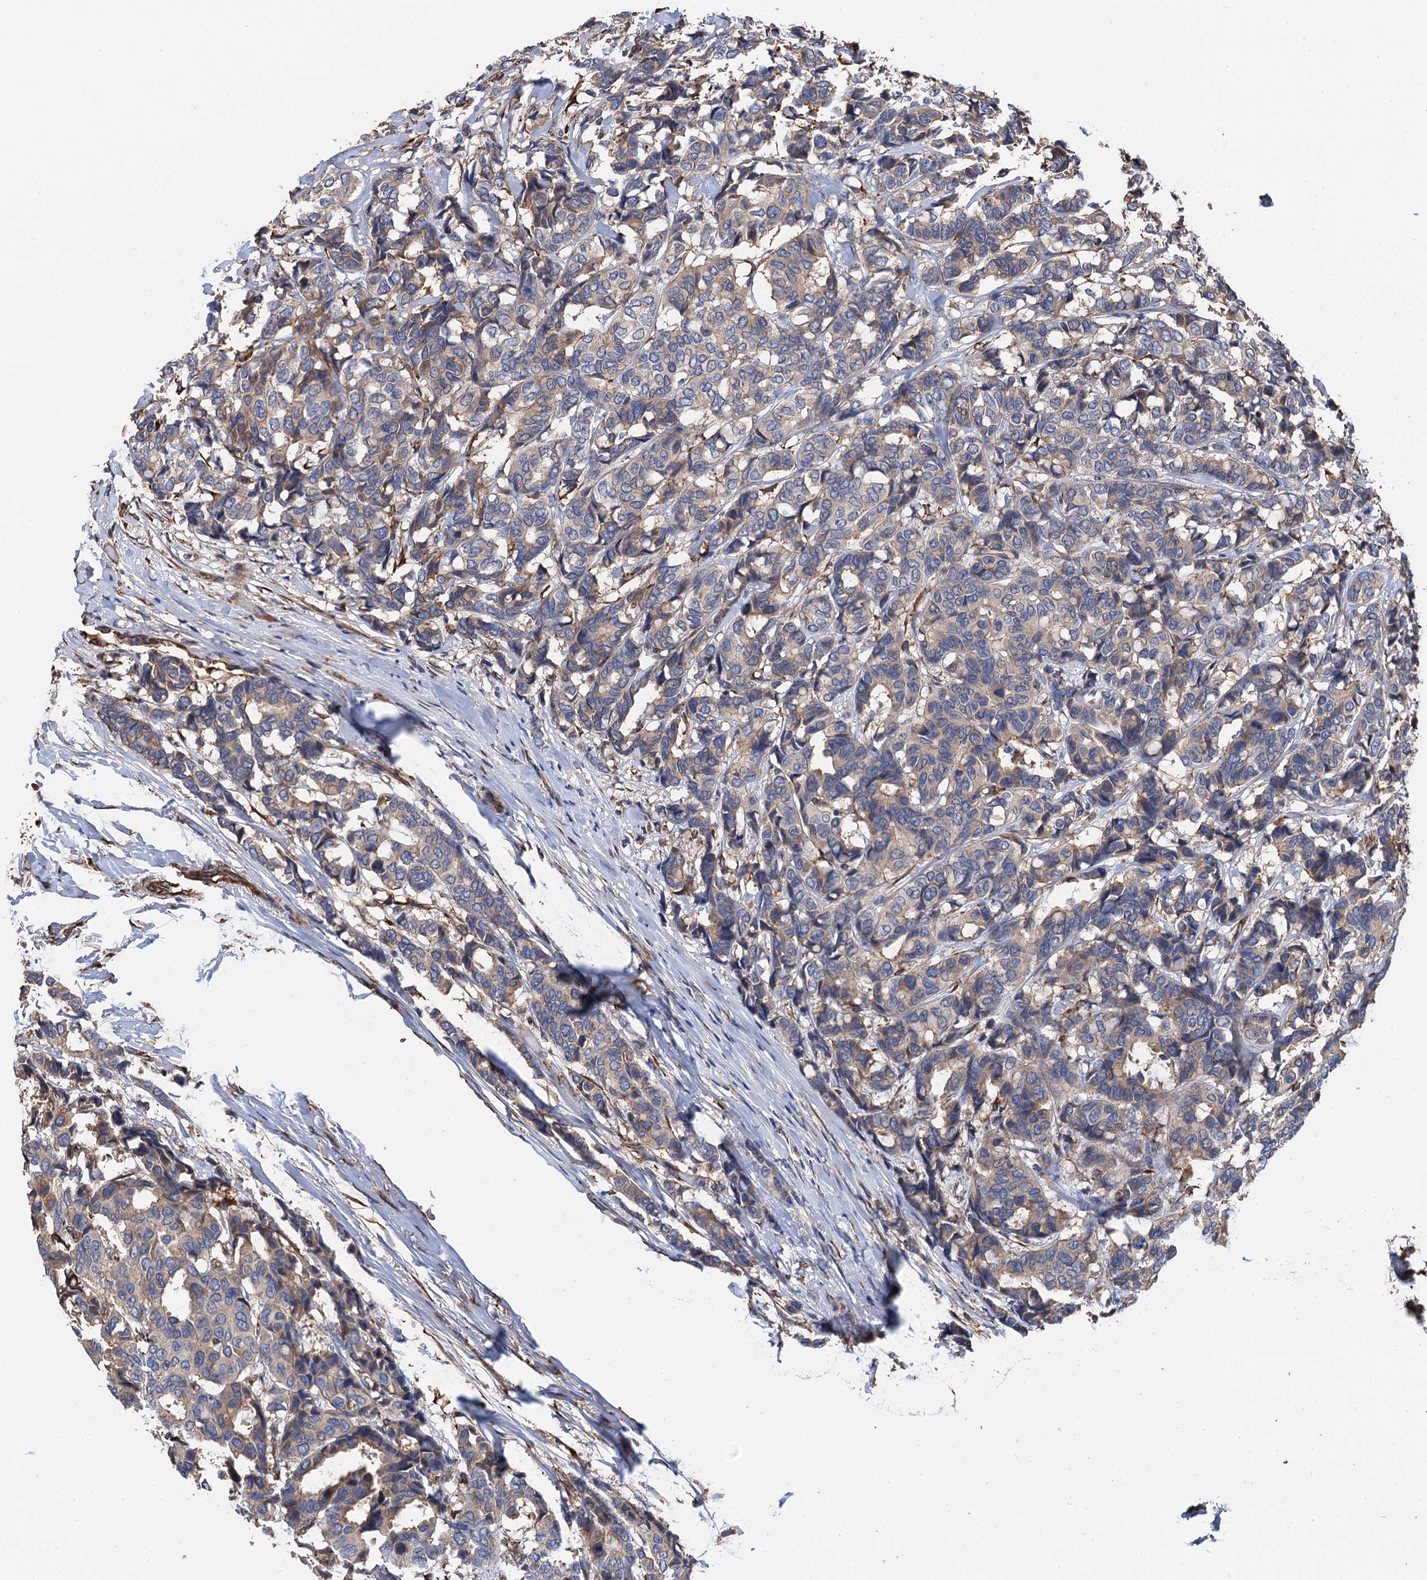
{"staining": {"intensity": "weak", "quantity": "<25%", "location": "cytoplasmic/membranous"}, "tissue": "breast cancer", "cell_type": "Tumor cells", "image_type": "cancer", "snomed": [{"axis": "morphology", "description": "Duct carcinoma"}, {"axis": "topography", "description": "Breast"}], "caption": "This is a histopathology image of IHC staining of breast cancer, which shows no expression in tumor cells.", "gene": "CNNM1", "patient": {"sex": "female", "age": 87}}